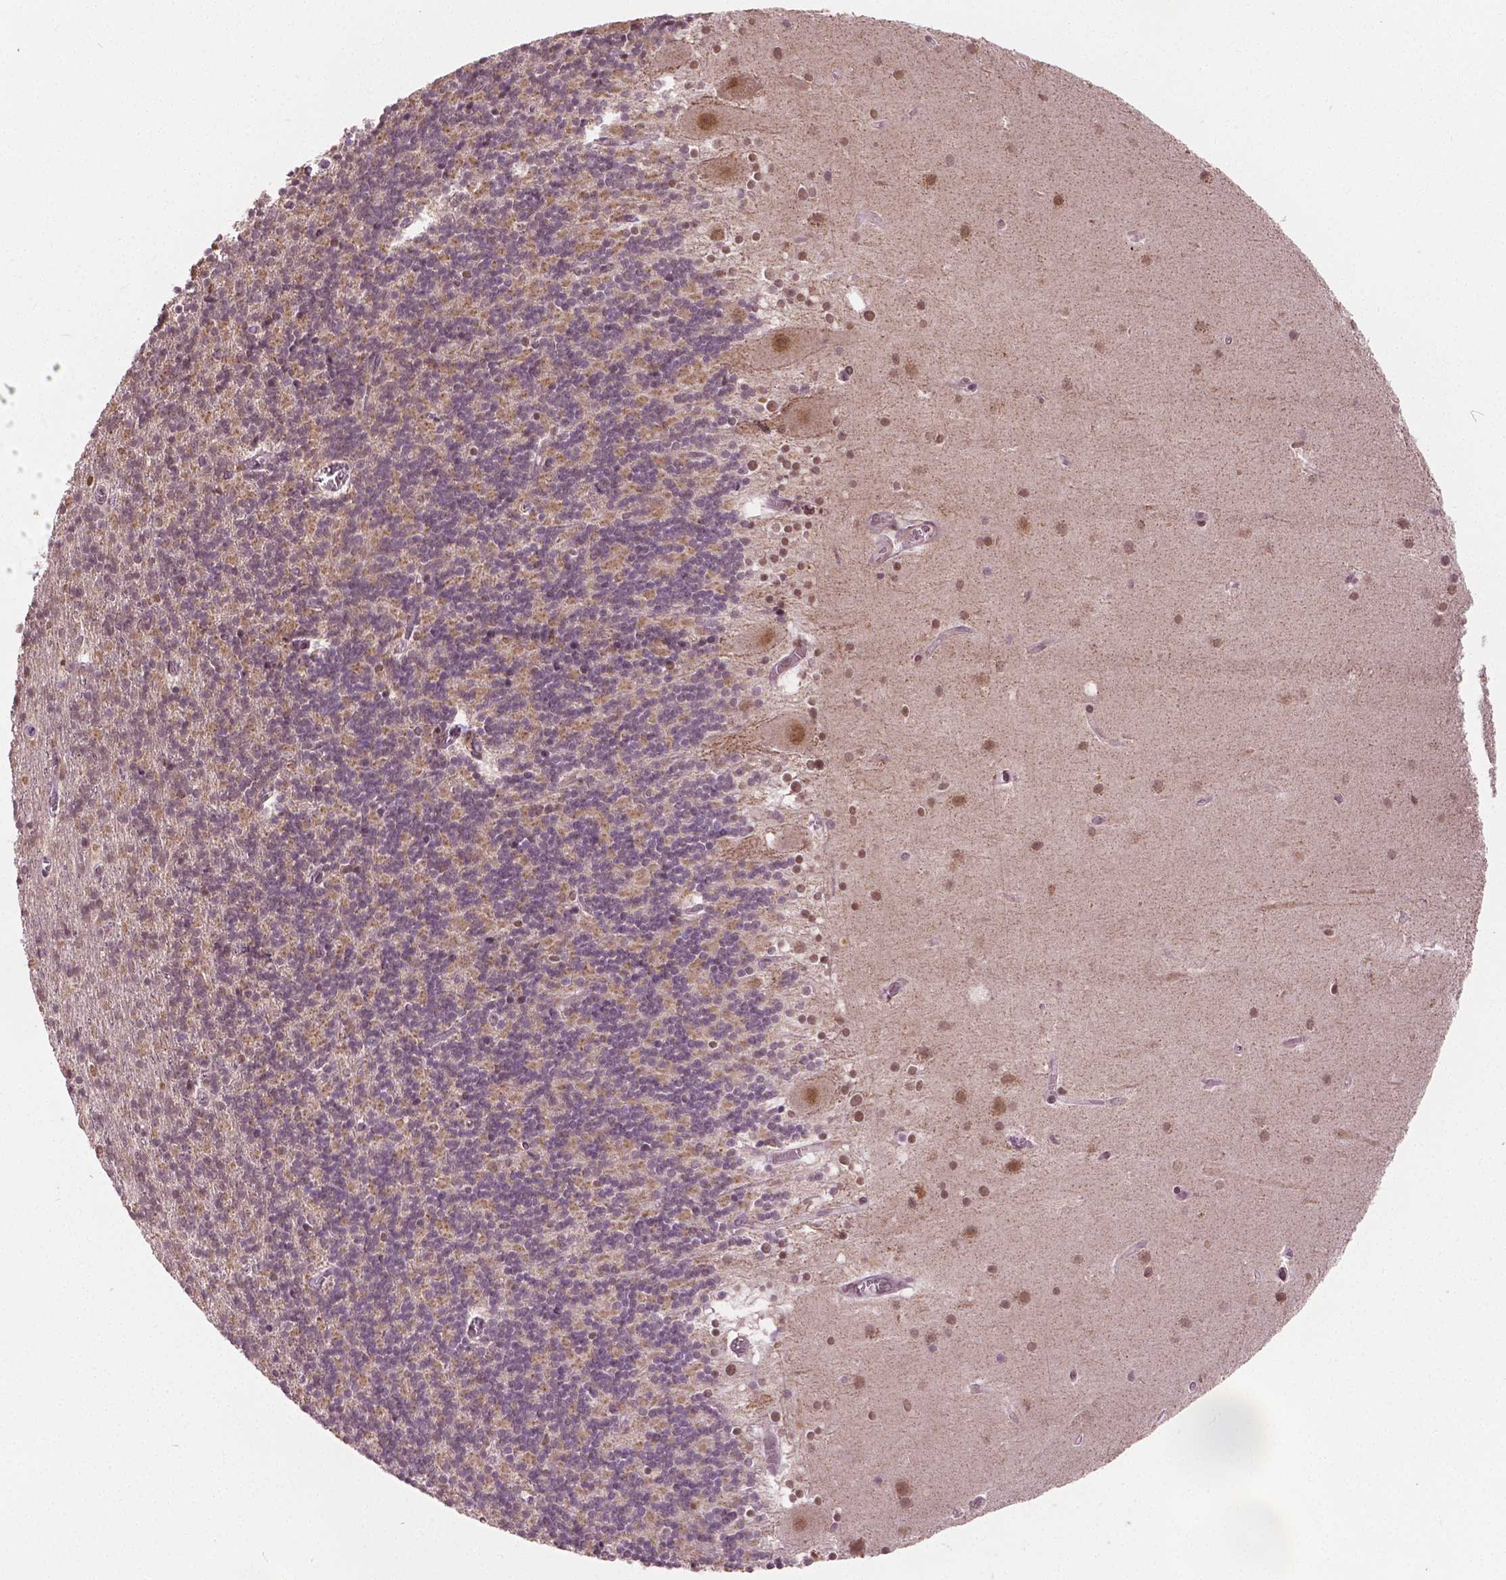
{"staining": {"intensity": "weak", "quantity": "25%-75%", "location": "cytoplasmic/membranous"}, "tissue": "cerebellum", "cell_type": "Cells in granular layer", "image_type": "normal", "snomed": [{"axis": "morphology", "description": "Normal tissue, NOS"}, {"axis": "topography", "description": "Cerebellum"}], "caption": "An immunohistochemistry (IHC) micrograph of benign tissue is shown. Protein staining in brown shows weak cytoplasmic/membranous positivity in cerebellum within cells in granular layer. (brown staining indicates protein expression, while blue staining denotes nuclei).", "gene": "HMBOX1", "patient": {"sex": "male", "age": 70}}